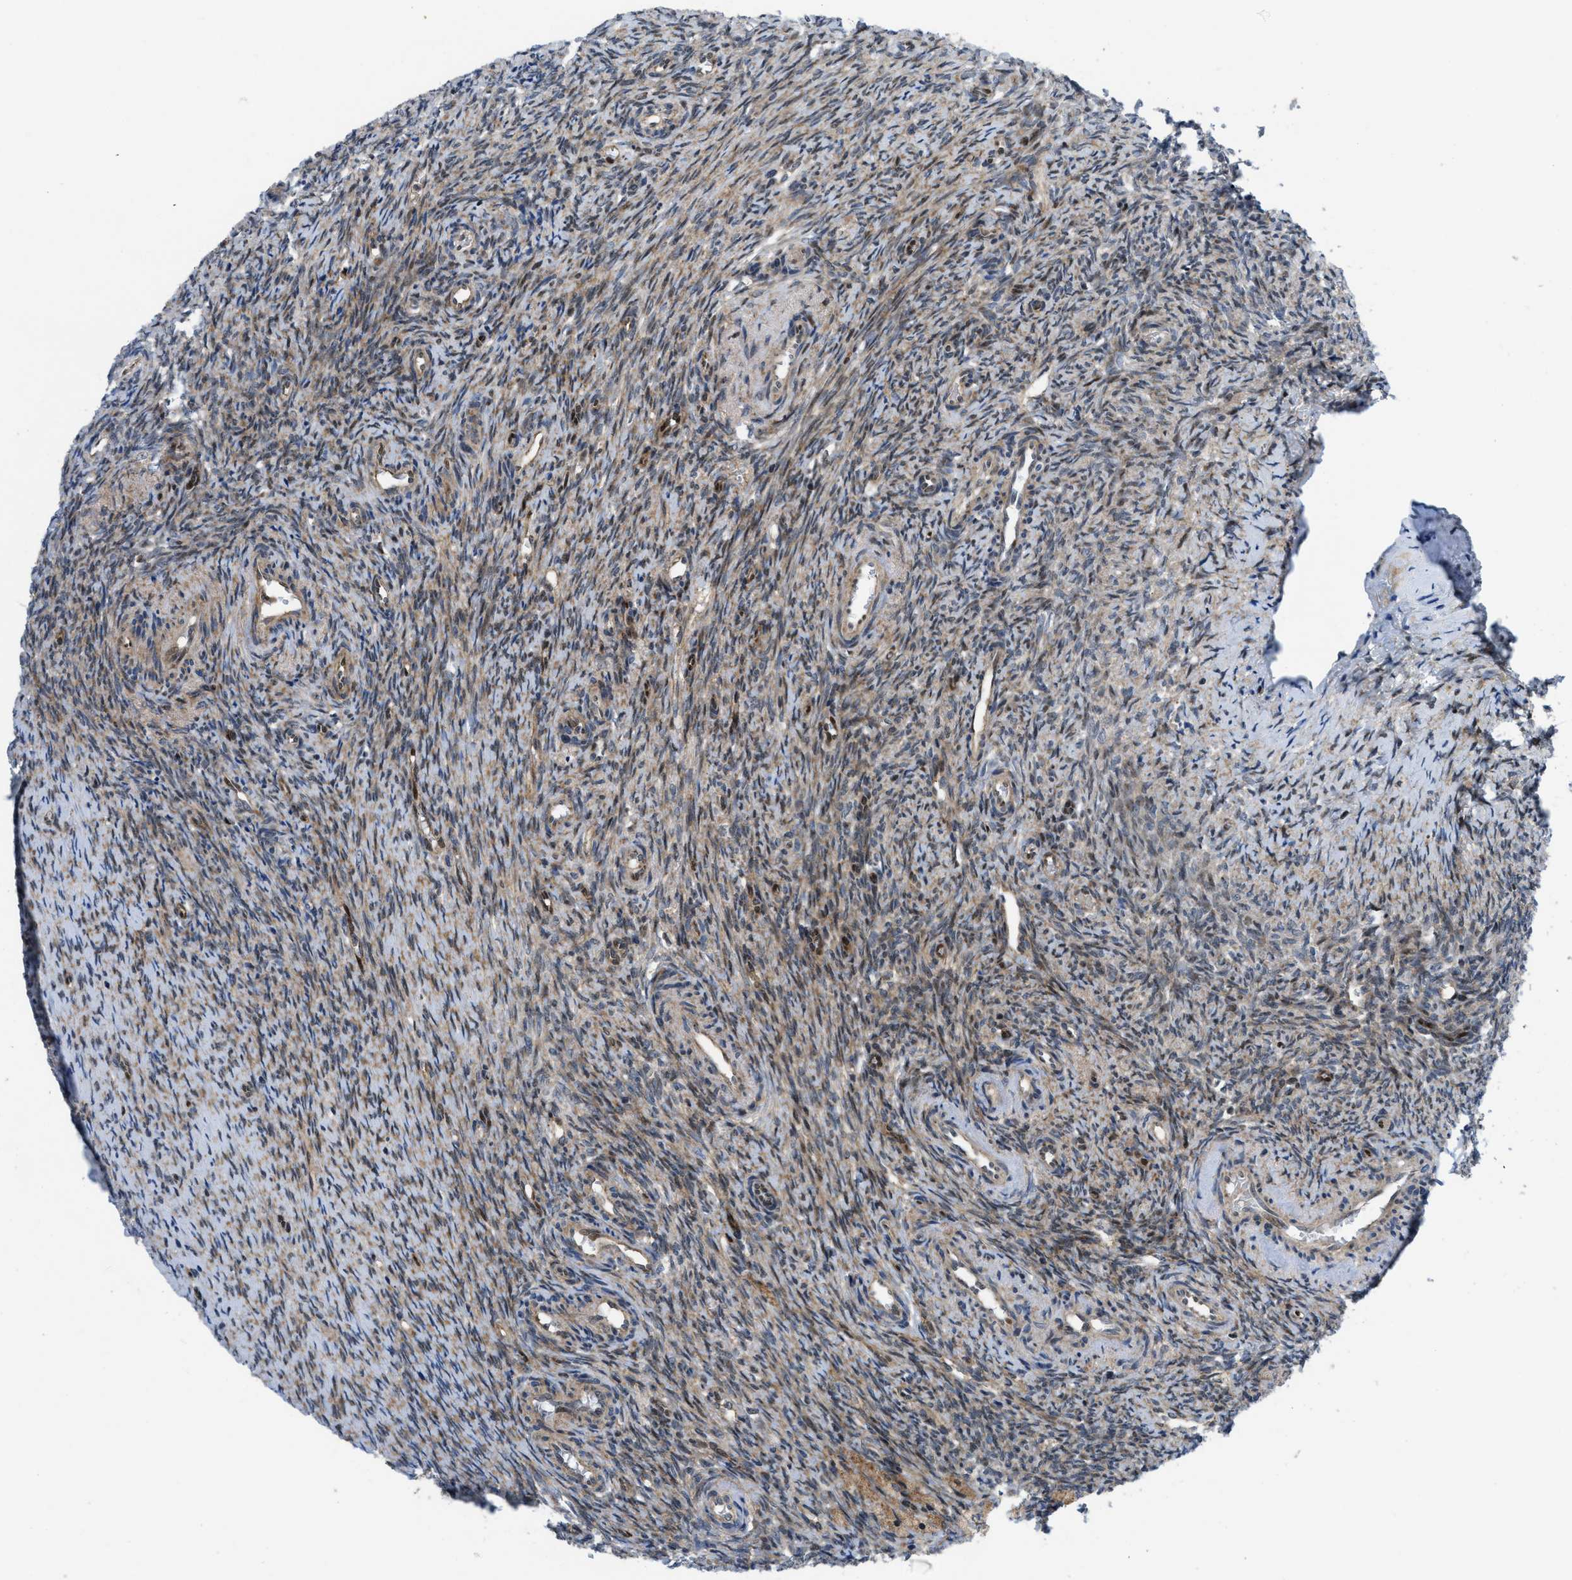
{"staining": {"intensity": "strong", "quantity": ">75%", "location": "cytoplasmic/membranous,nuclear"}, "tissue": "ovary", "cell_type": "Follicle cells", "image_type": "normal", "snomed": [{"axis": "morphology", "description": "Normal tissue, NOS"}, {"axis": "topography", "description": "Ovary"}], "caption": "Immunohistochemical staining of benign human ovary displays strong cytoplasmic/membranous,nuclear protein positivity in about >75% of follicle cells.", "gene": "PPP2CB", "patient": {"sex": "female", "age": 41}}